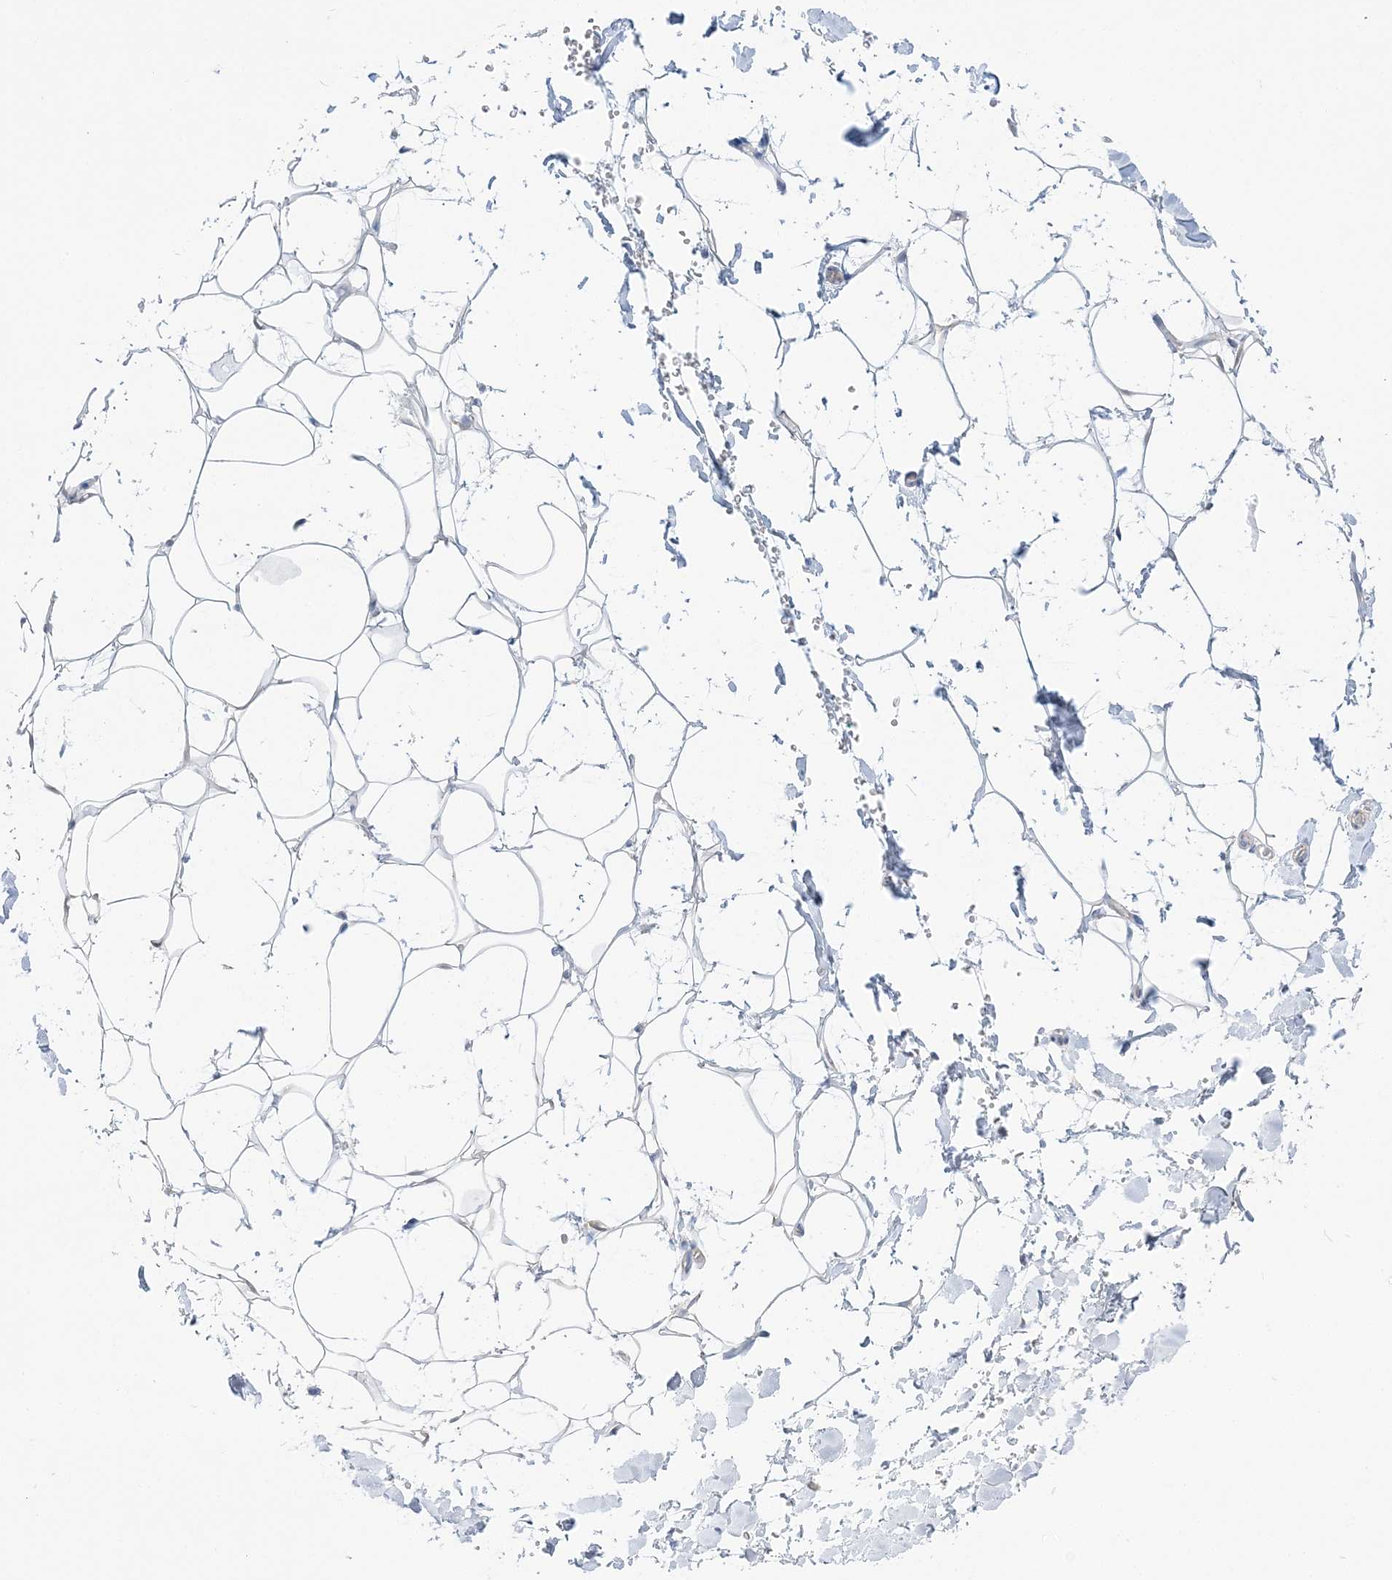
{"staining": {"intensity": "negative", "quantity": "none", "location": "none"}, "tissue": "adipose tissue", "cell_type": "Adipocytes", "image_type": "normal", "snomed": [{"axis": "morphology", "description": "Normal tissue, NOS"}, {"axis": "topography", "description": "Breast"}], "caption": "Immunohistochemistry (IHC) of unremarkable human adipose tissue reveals no expression in adipocytes.", "gene": "THADA", "patient": {"sex": "female", "age": 26}}